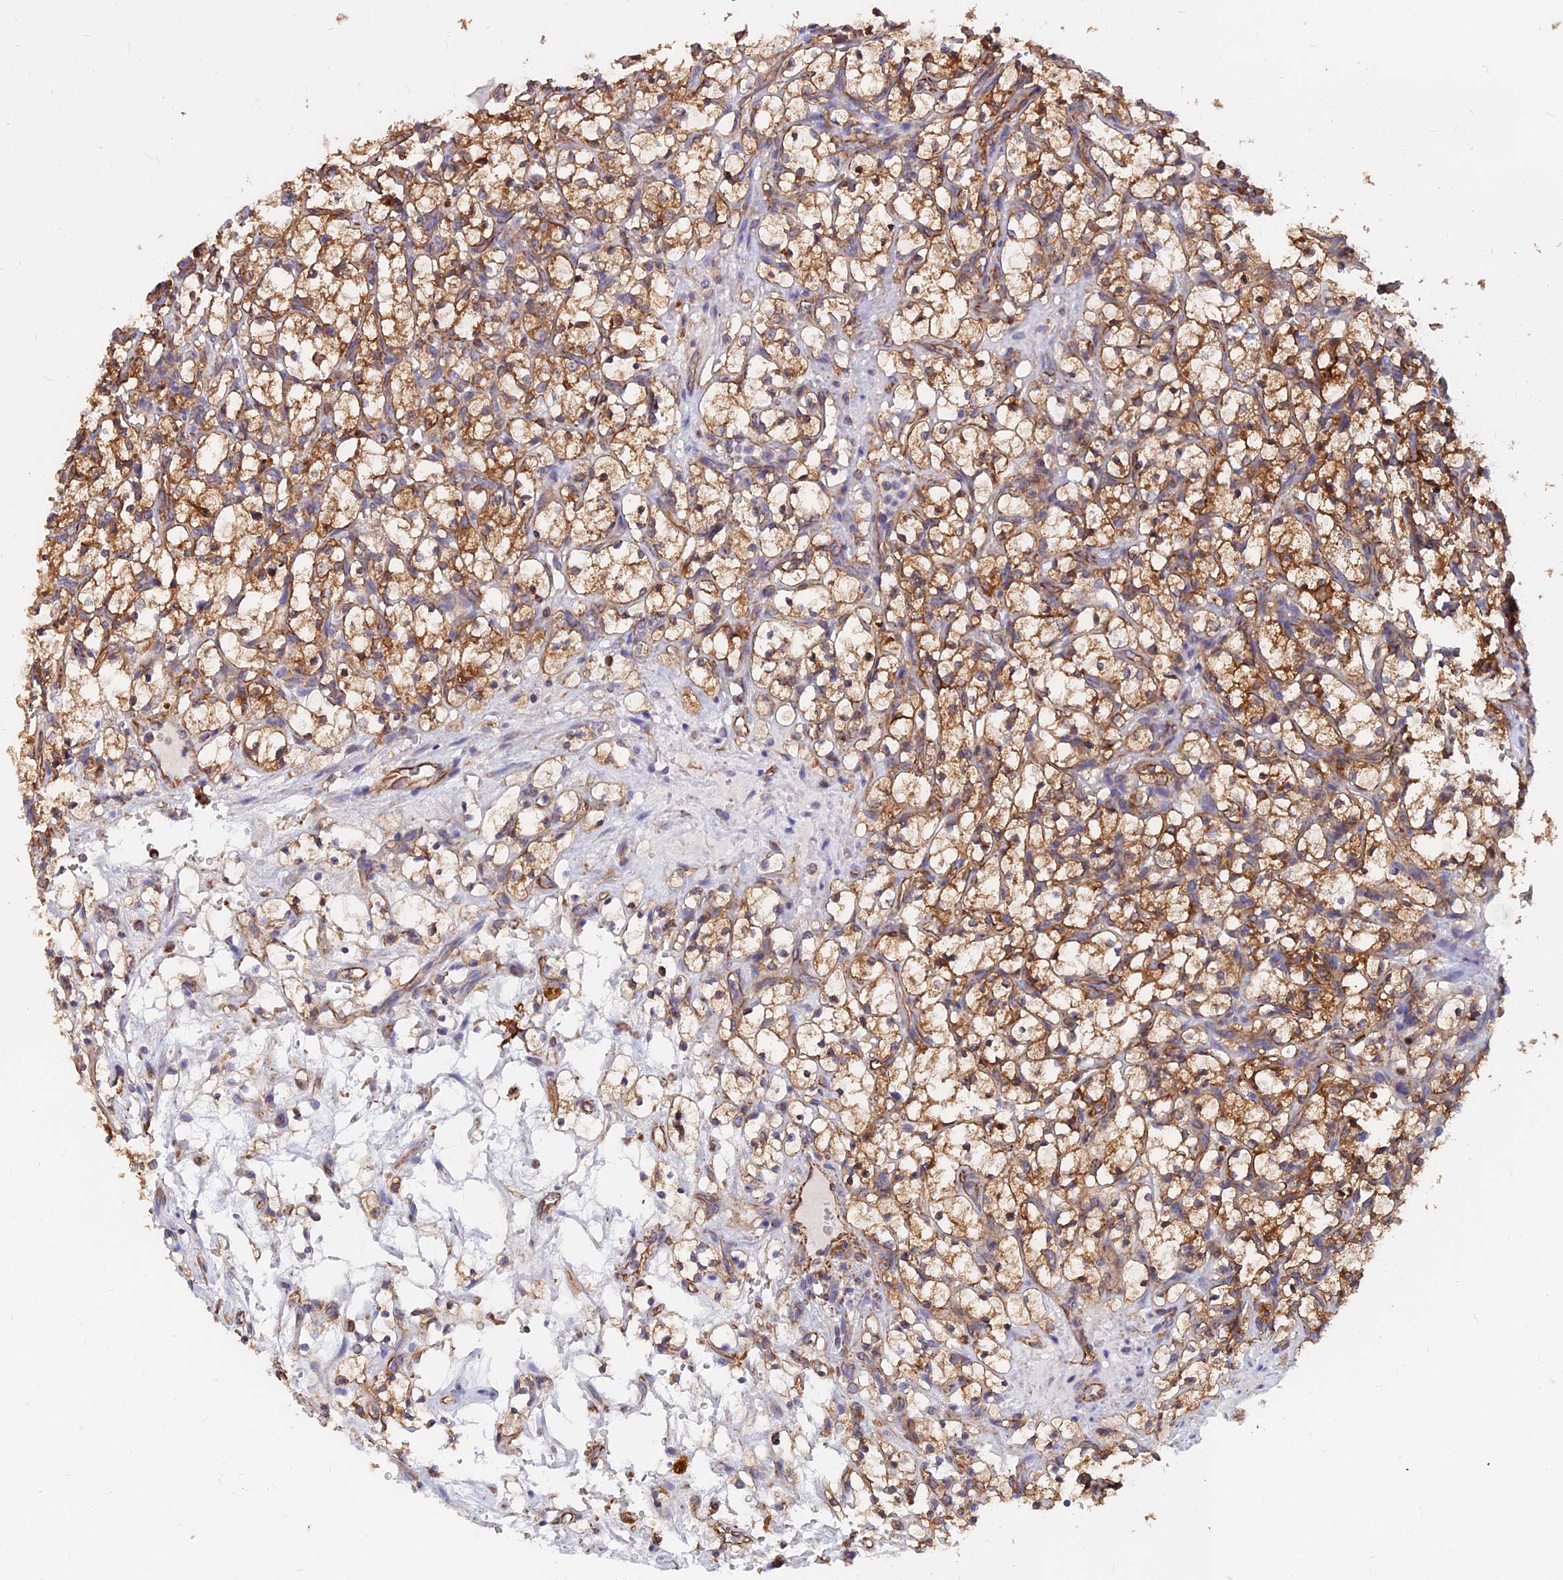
{"staining": {"intensity": "moderate", "quantity": ">75%", "location": "cytoplasmic/membranous"}, "tissue": "renal cancer", "cell_type": "Tumor cells", "image_type": "cancer", "snomed": [{"axis": "morphology", "description": "Adenocarcinoma, NOS"}, {"axis": "topography", "description": "Kidney"}], "caption": "Tumor cells demonstrate medium levels of moderate cytoplasmic/membranous staining in about >75% of cells in human renal cancer.", "gene": "CDK18", "patient": {"sex": "female", "age": 69}}